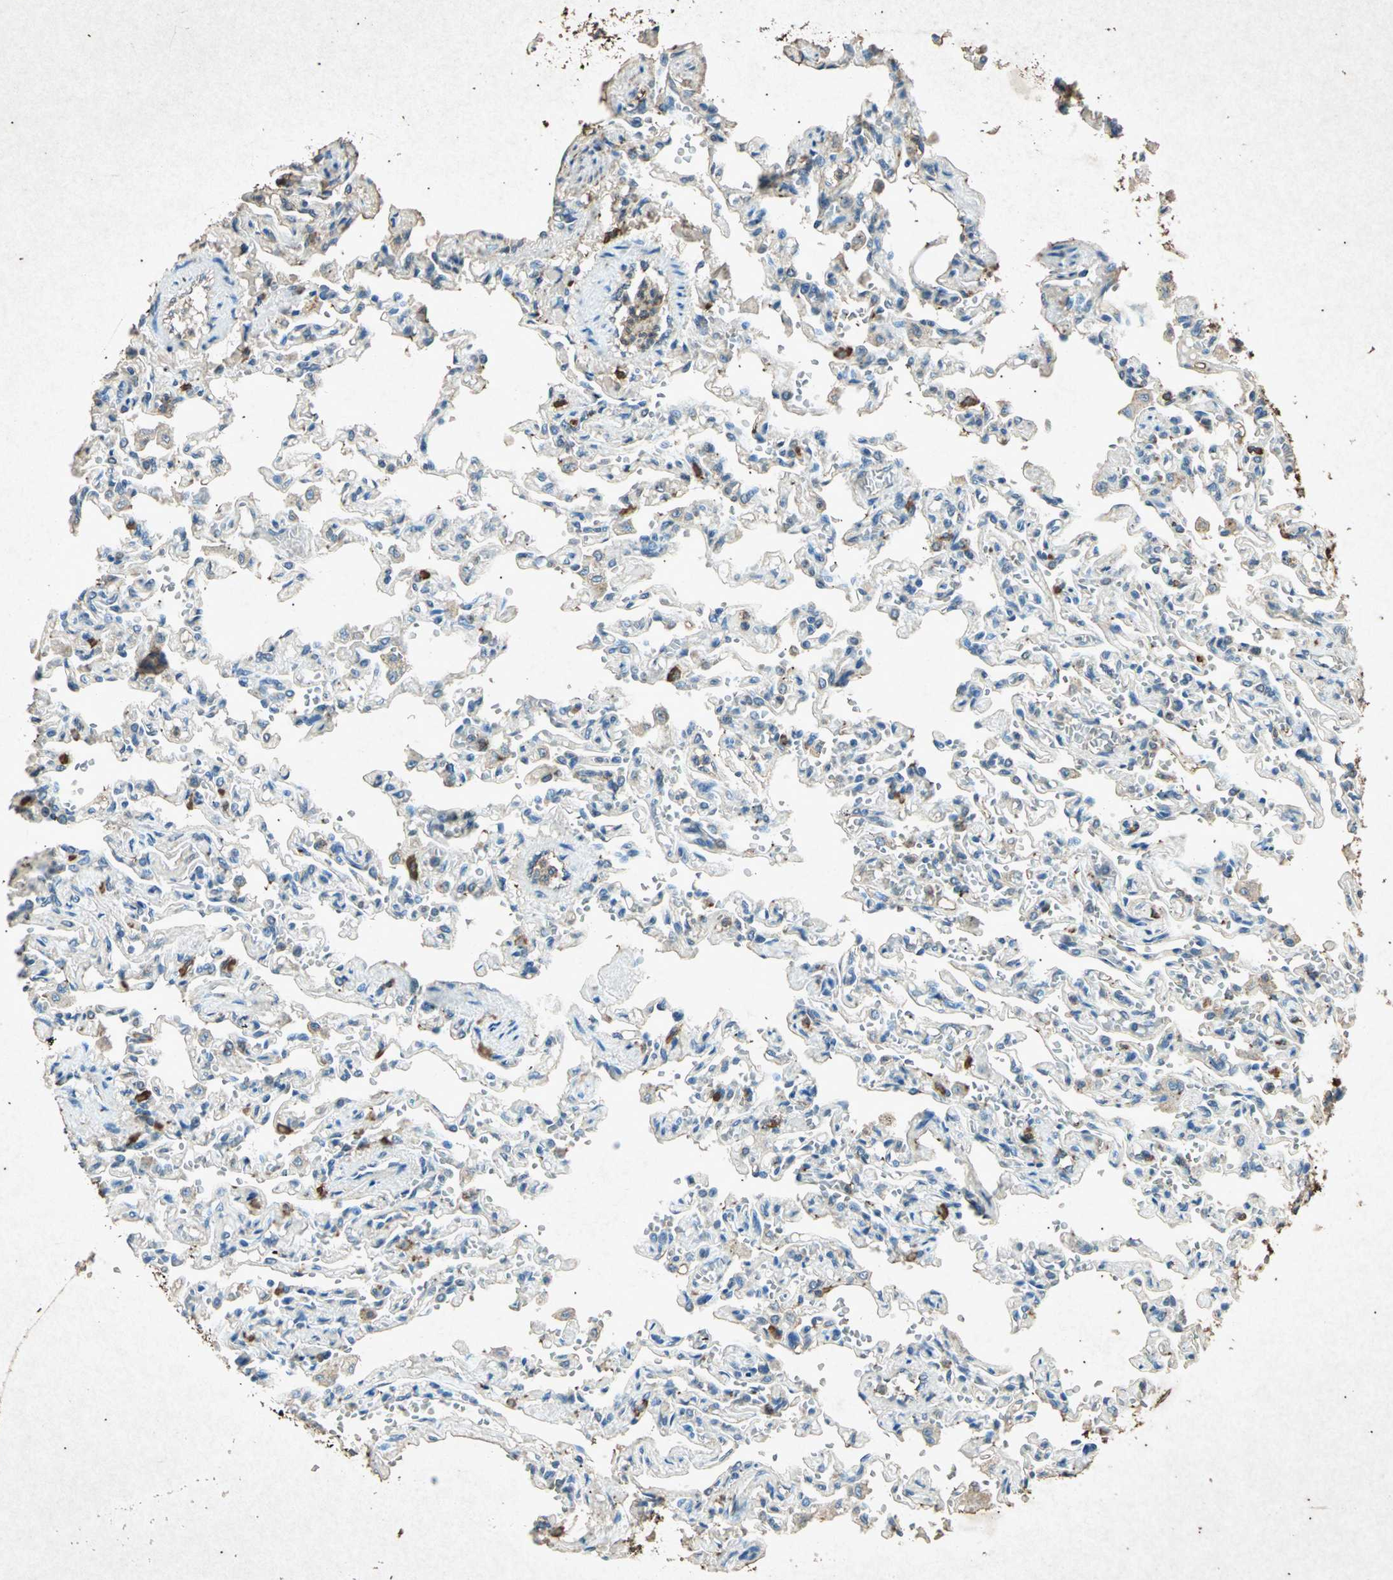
{"staining": {"intensity": "moderate", "quantity": "25%-75%", "location": "cytoplasmic/membranous"}, "tissue": "lung", "cell_type": "Alveolar cells", "image_type": "normal", "snomed": [{"axis": "morphology", "description": "Normal tissue, NOS"}, {"axis": "topography", "description": "Lung"}], "caption": "Immunohistochemistry of unremarkable lung shows medium levels of moderate cytoplasmic/membranous positivity in approximately 25%-75% of alveolar cells.", "gene": "PSEN1", "patient": {"sex": "male", "age": 21}}